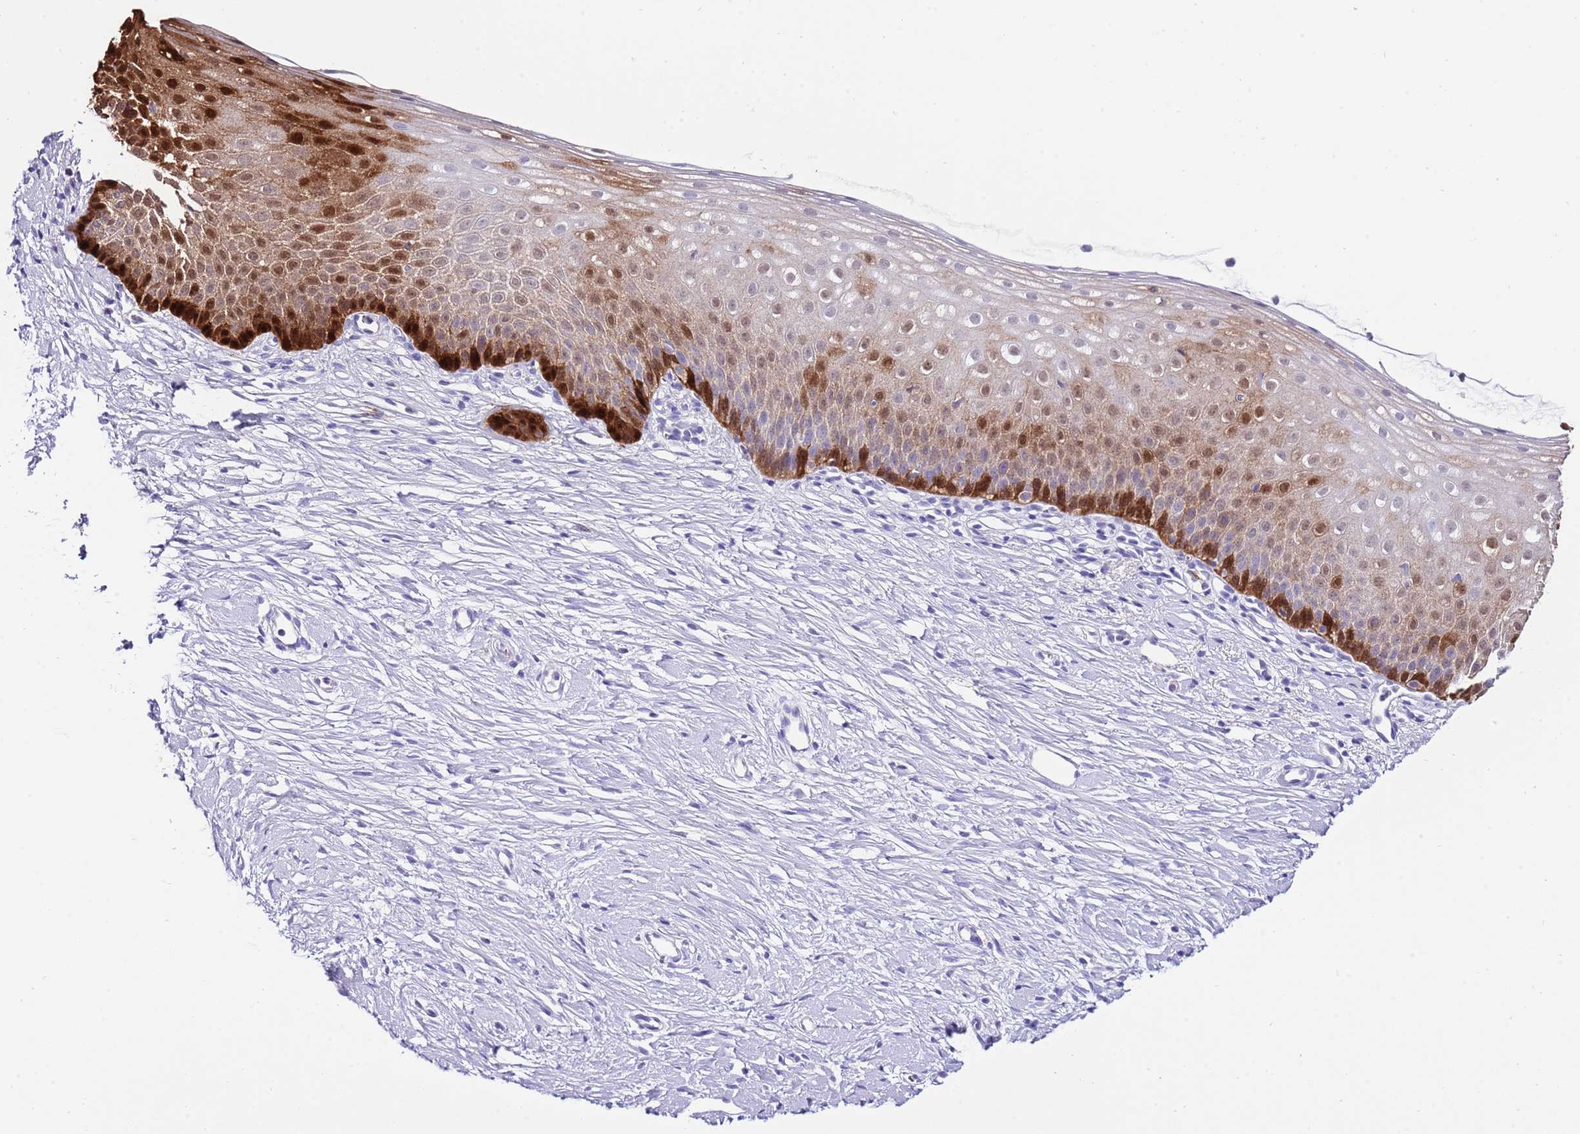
{"staining": {"intensity": "moderate", "quantity": "25%-75%", "location": "cytoplasmic/membranous"}, "tissue": "cervix", "cell_type": "Glandular cells", "image_type": "normal", "snomed": [{"axis": "morphology", "description": "Normal tissue, NOS"}, {"axis": "topography", "description": "Cervix"}], "caption": "Normal cervix shows moderate cytoplasmic/membranous expression in about 25%-75% of glandular cells (DAB IHC with brightfield microscopy, high magnification)..", "gene": "ALDH3A1", "patient": {"sex": "female", "age": 57}}